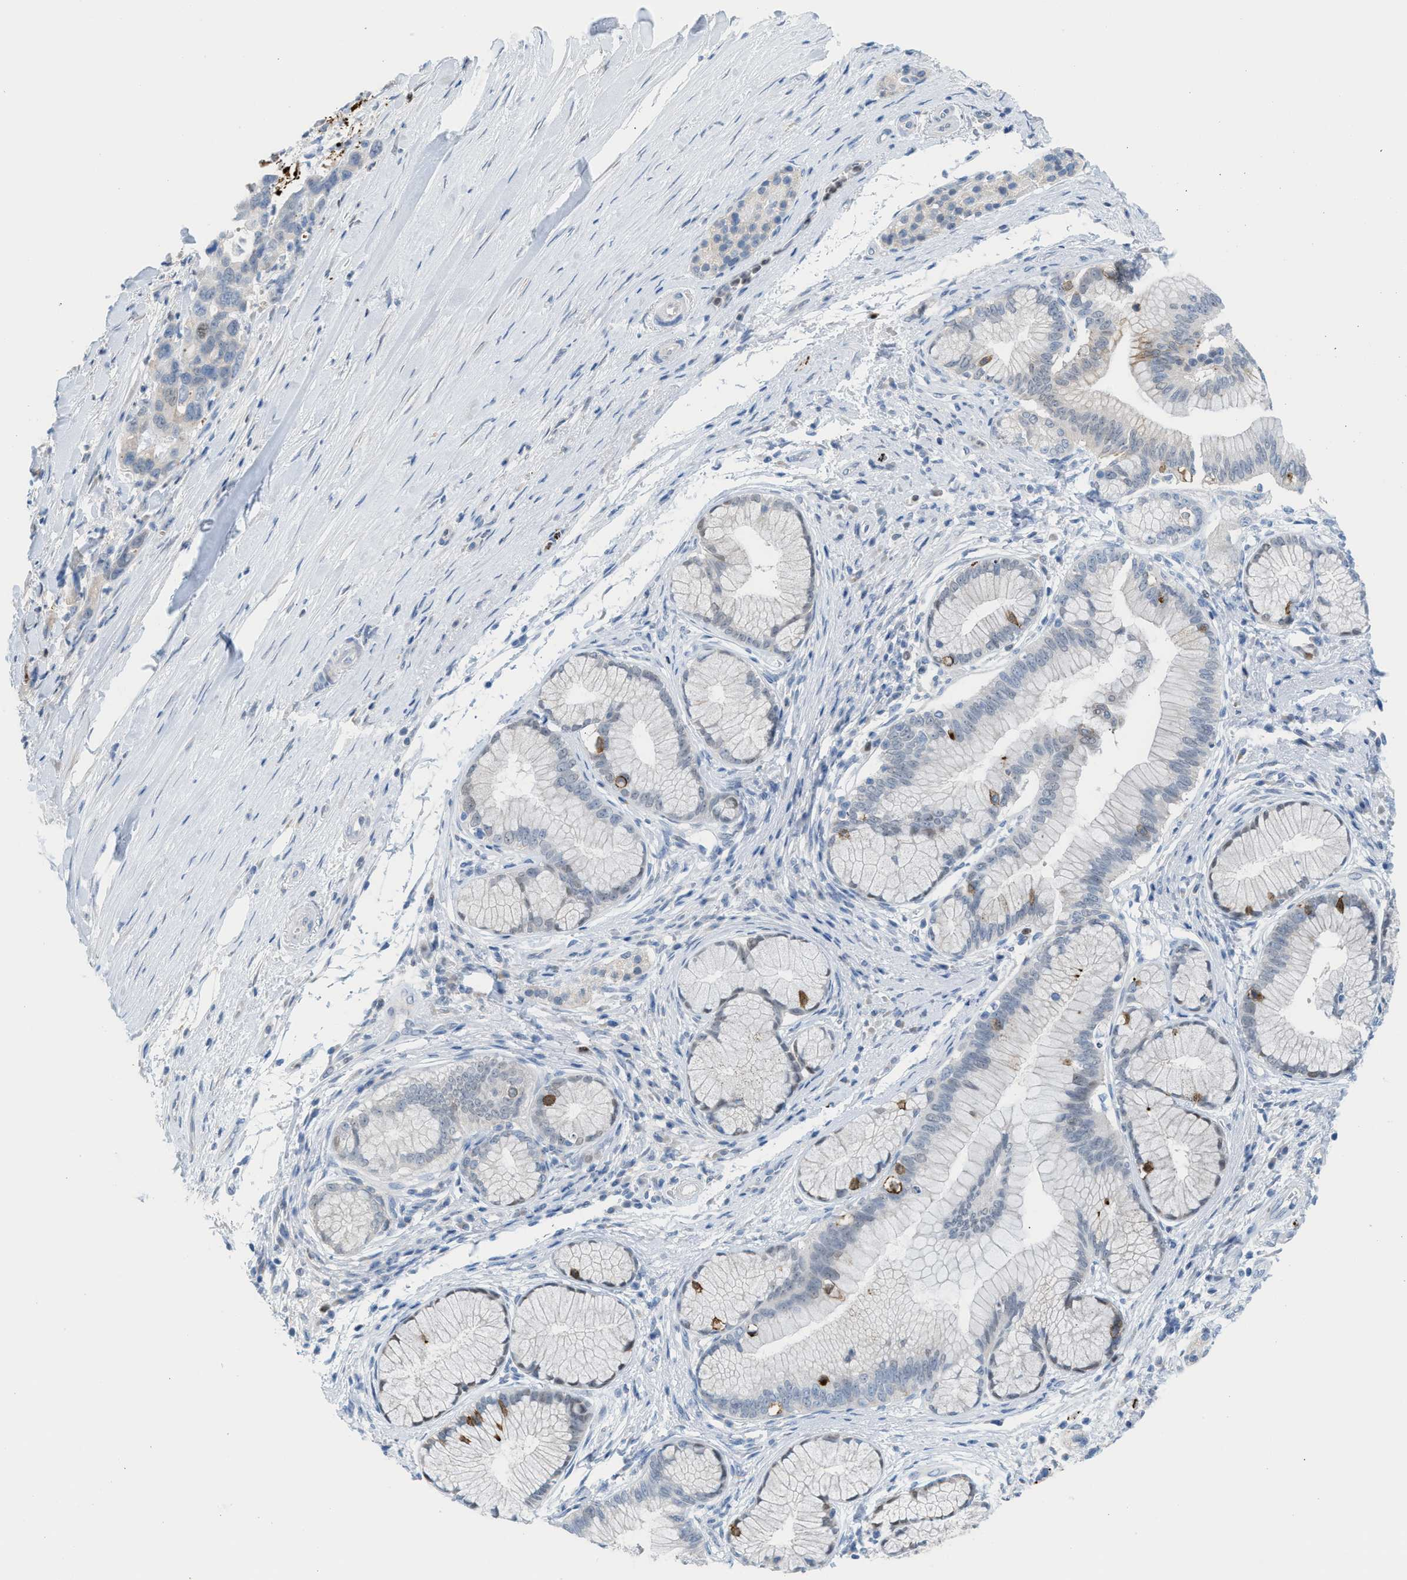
{"staining": {"intensity": "weak", "quantity": "<25%", "location": "cytoplasmic/membranous"}, "tissue": "pancreatic cancer", "cell_type": "Tumor cells", "image_type": "cancer", "snomed": [{"axis": "morphology", "description": "Adenocarcinoma, NOS"}, {"axis": "topography", "description": "Pancreas"}], "caption": "A micrograph of human pancreatic cancer (adenocarcinoma) is negative for staining in tumor cells.", "gene": "PPM1D", "patient": {"sex": "female", "age": 70}}